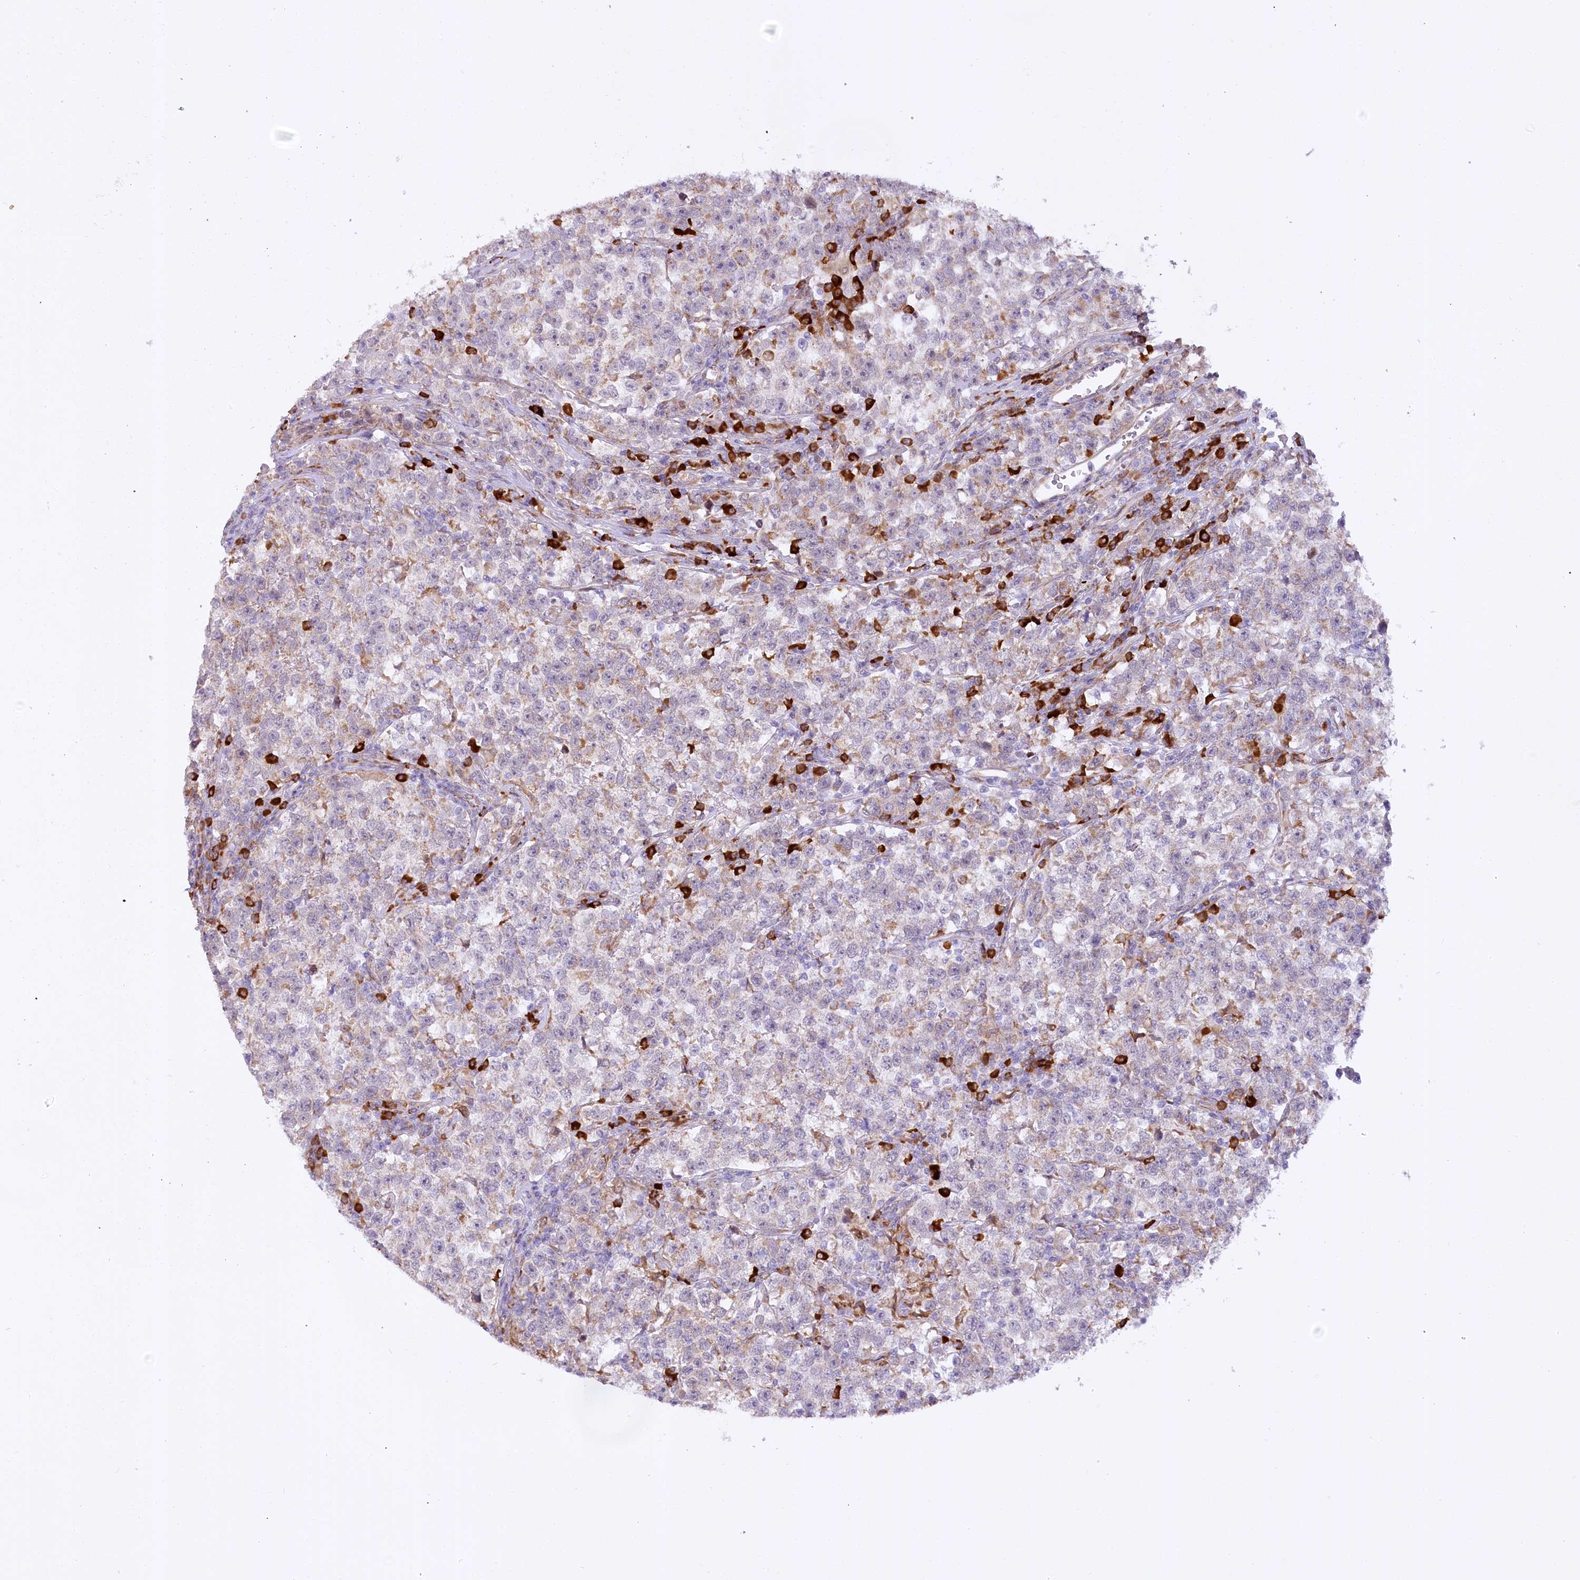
{"staining": {"intensity": "negative", "quantity": "none", "location": "none"}, "tissue": "testis cancer", "cell_type": "Tumor cells", "image_type": "cancer", "snomed": [{"axis": "morphology", "description": "Normal tissue, NOS"}, {"axis": "morphology", "description": "Seminoma, NOS"}, {"axis": "topography", "description": "Testis"}], "caption": "Protein analysis of testis cancer demonstrates no significant positivity in tumor cells.", "gene": "NCKAP5", "patient": {"sex": "male", "age": 43}}